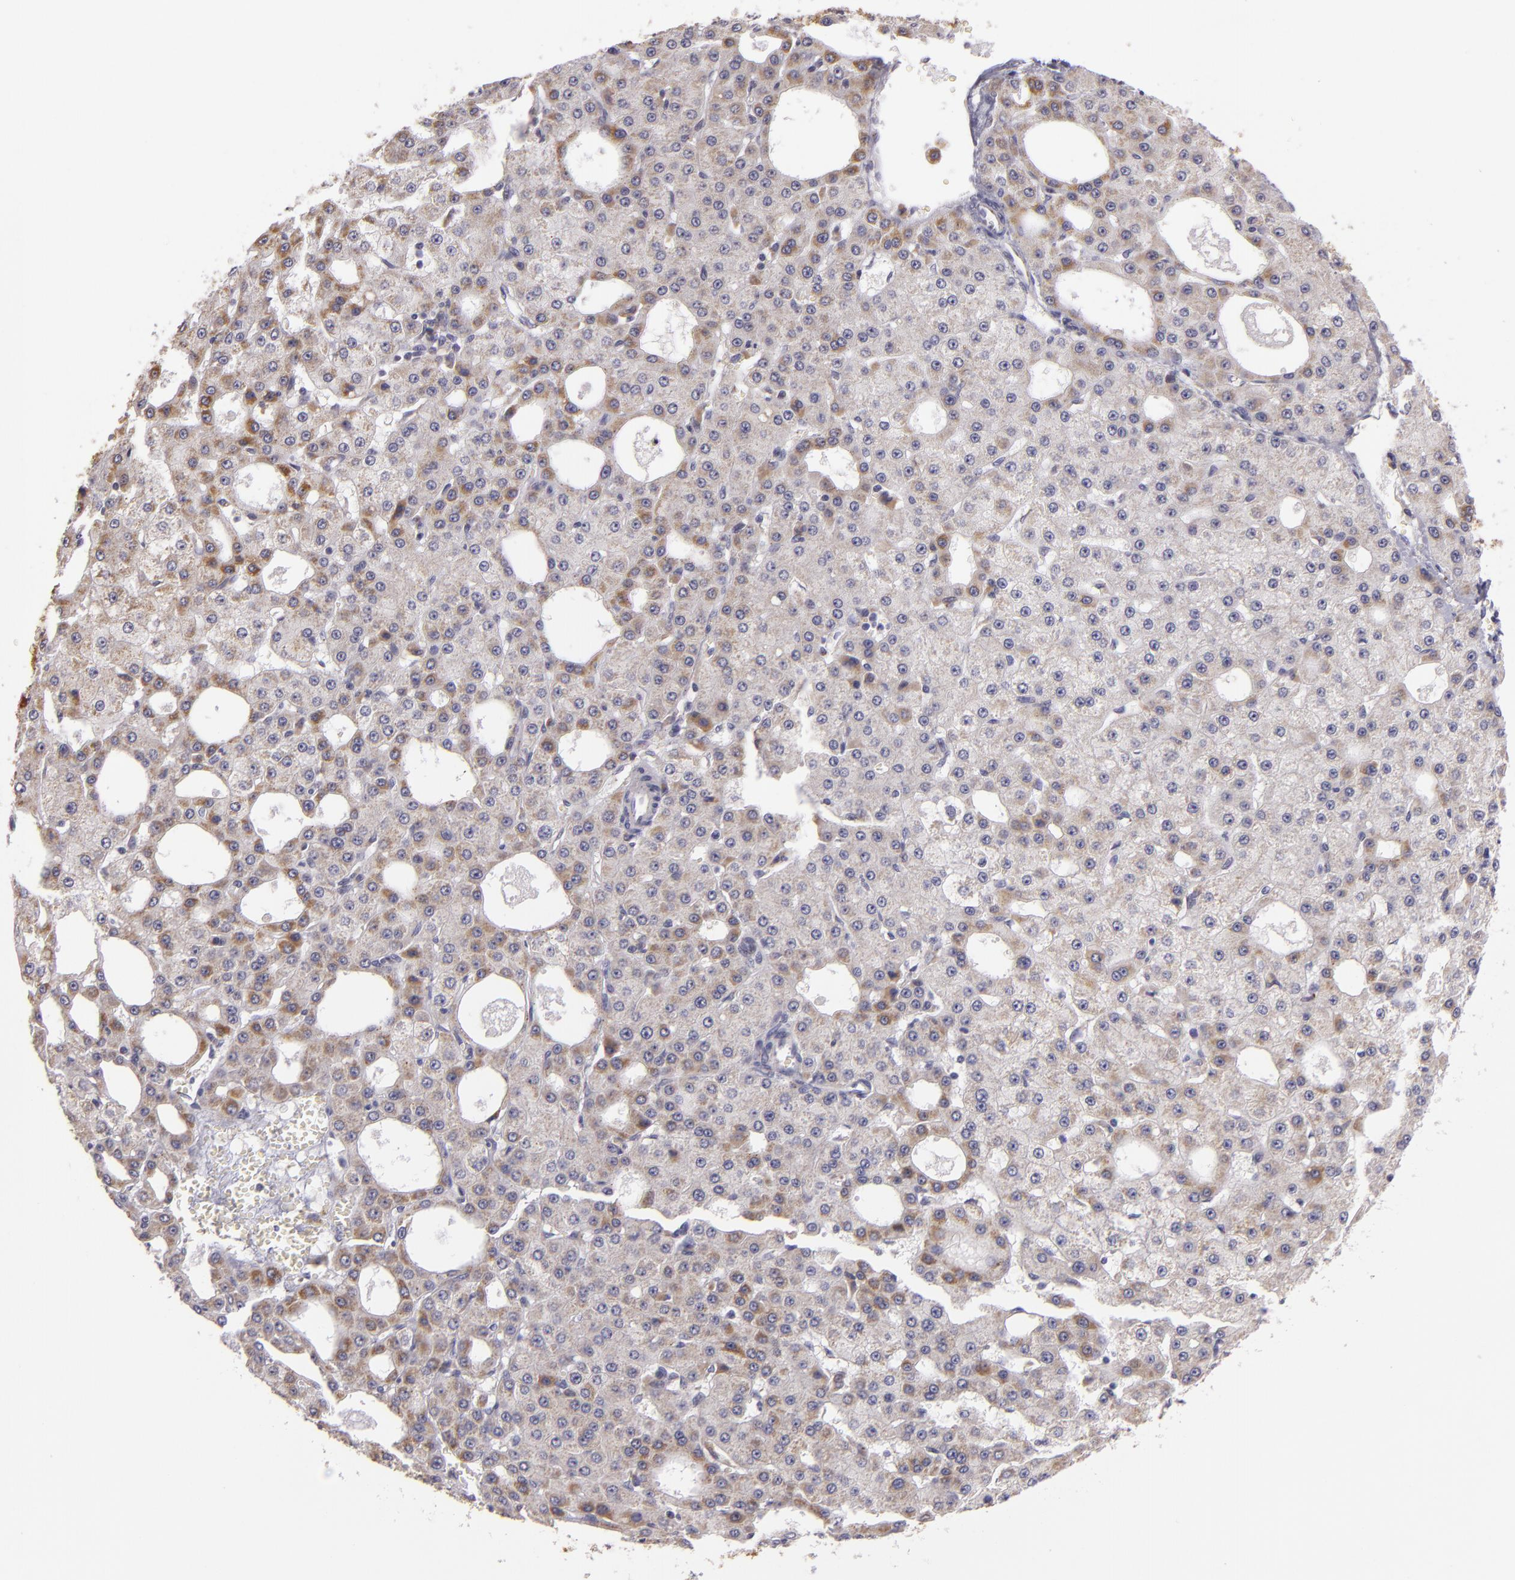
{"staining": {"intensity": "weak", "quantity": ">75%", "location": "cytoplasmic/membranous"}, "tissue": "liver cancer", "cell_type": "Tumor cells", "image_type": "cancer", "snomed": [{"axis": "morphology", "description": "Carcinoma, Hepatocellular, NOS"}, {"axis": "topography", "description": "Liver"}], "caption": "This is an image of immunohistochemistry (IHC) staining of hepatocellular carcinoma (liver), which shows weak positivity in the cytoplasmic/membranous of tumor cells.", "gene": "CILK1", "patient": {"sex": "male", "age": 47}}